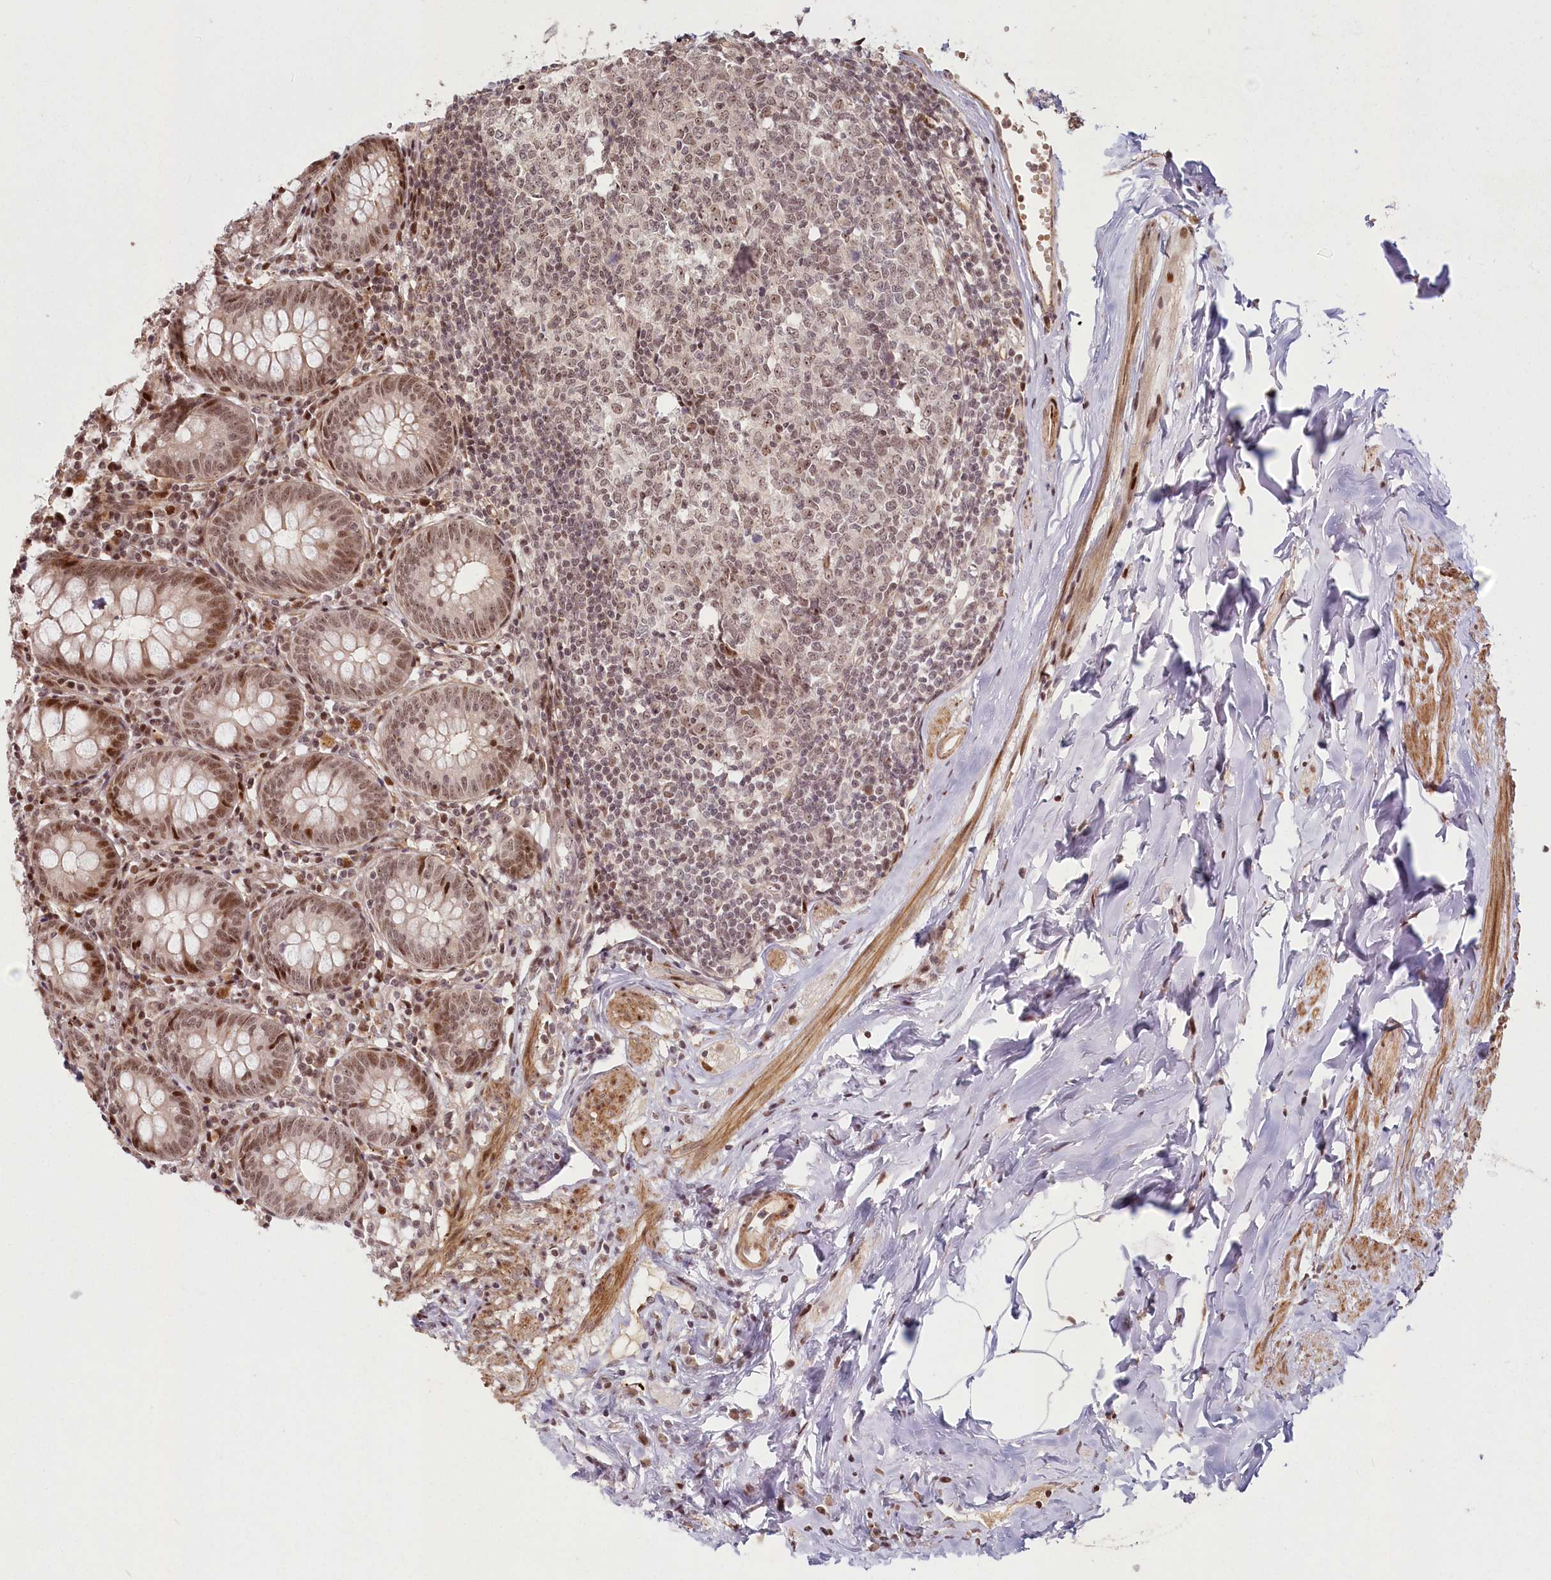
{"staining": {"intensity": "moderate", "quantity": ">75%", "location": "cytoplasmic/membranous,nuclear"}, "tissue": "appendix", "cell_type": "Glandular cells", "image_type": "normal", "snomed": [{"axis": "morphology", "description": "Normal tissue, NOS"}, {"axis": "topography", "description": "Appendix"}], "caption": "Immunohistochemical staining of benign appendix displays >75% levels of moderate cytoplasmic/membranous,nuclear protein staining in approximately >75% of glandular cells.", "gene": "FAM204A", "patient": {"sex": "female", "age": 54}}